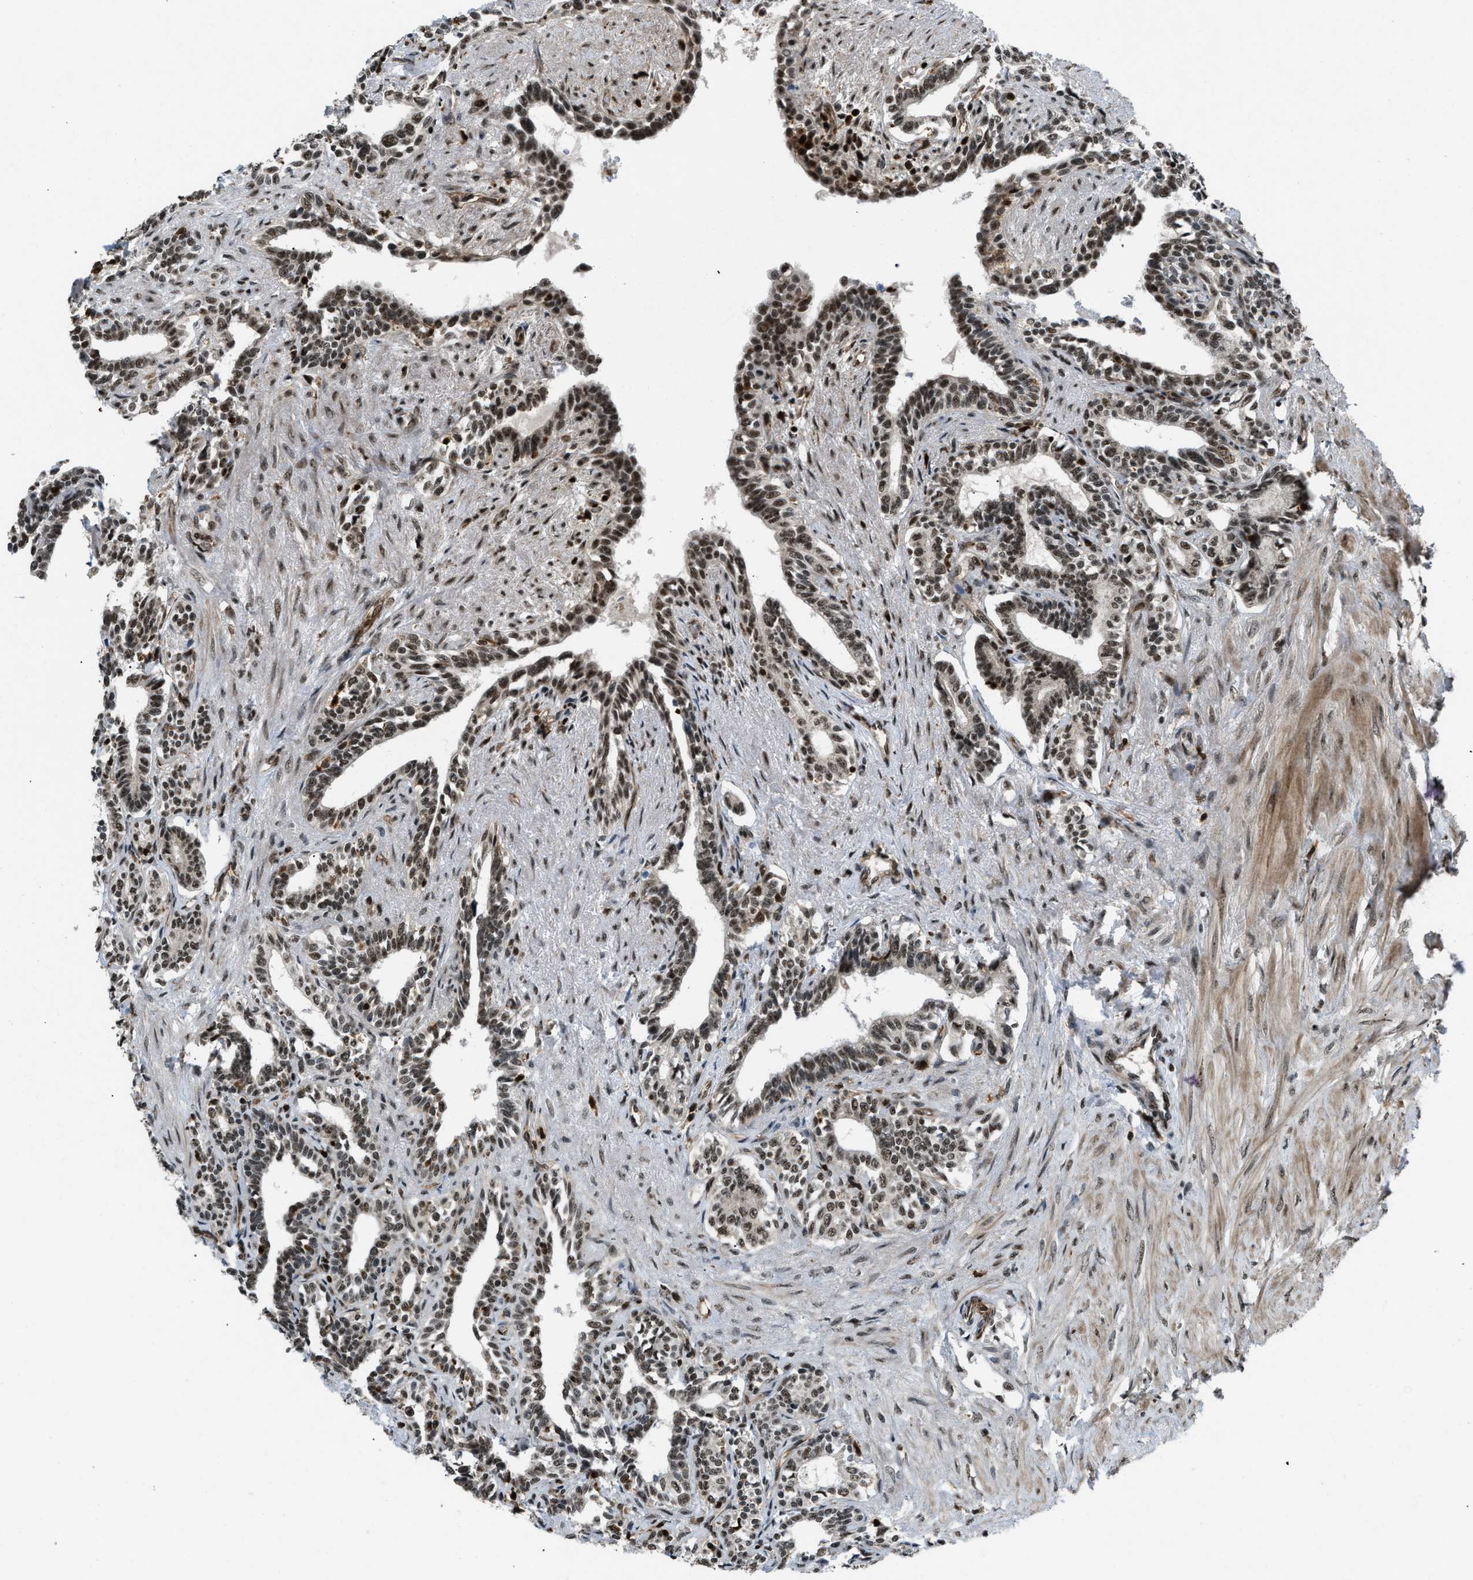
{"staining": {"intensity": "moderate", "quantity": "25%-75%", "location": "nuclear"}, "tissue": "seminal vesicle", "cell_type": "Glandular cells", "image_type": "normal", "snomed": [{"axis": "morphology", "description": "Normal tissue, NOS"}, {"axis": "morphology", "description": "Adenocarcinoma, High grade"}, {"axis": "topography", "description": "Prostate"}, {"axis": "topography", "description": "Seminal veicle"}], "caption": "Moderate nuclear staining is appreciated in approximately 25%-75% of glandular cells in normal seminal vesicle. (IHC, brightfield microscopy, high magnification).", "gene": "E2F1", "patient": {"sex": "male", "age": 55}}